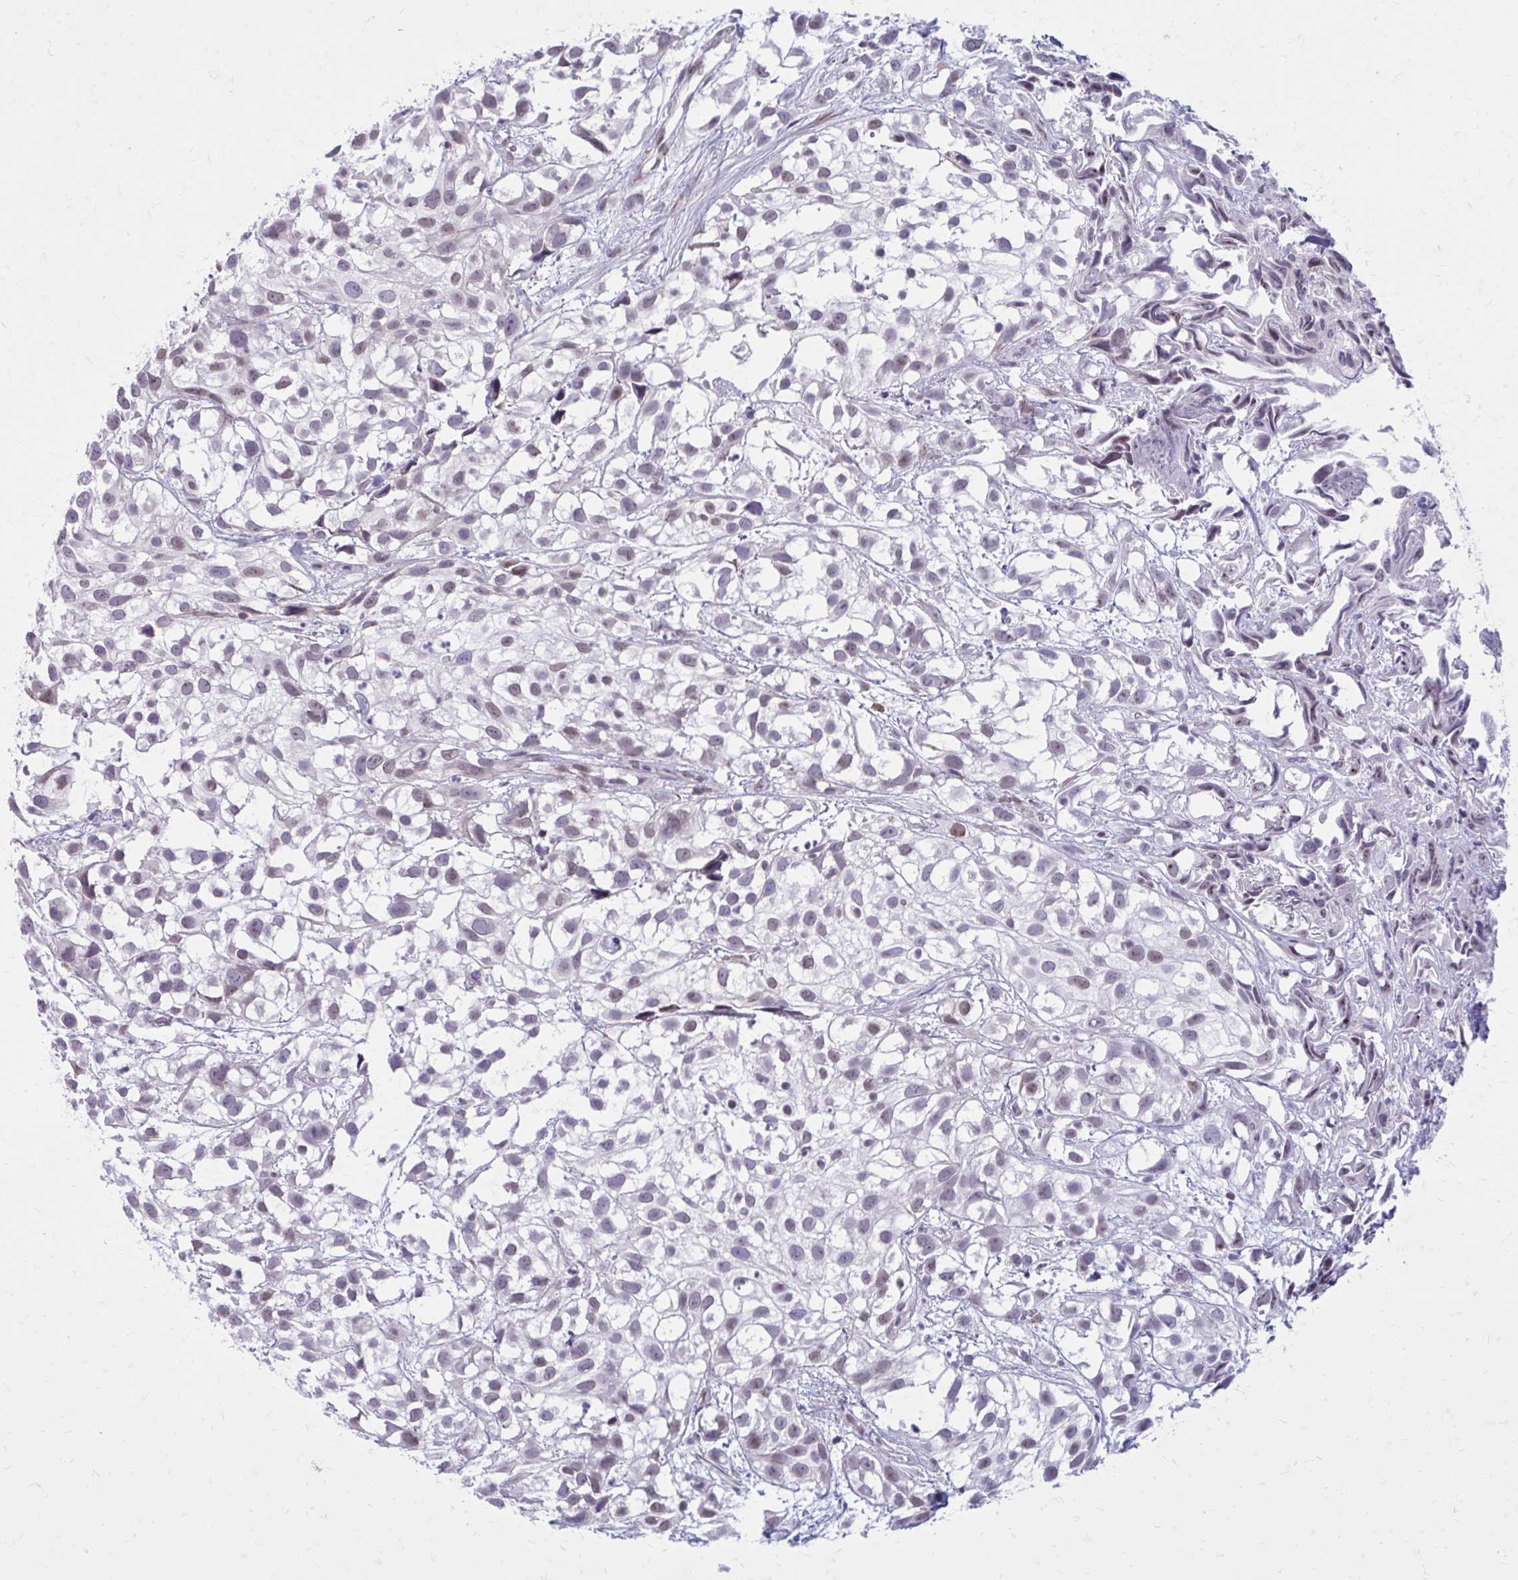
{"staining": {"intensity": "weak", "quantity": "<25%", "location": "nuclear"}, "tissue": "urothelial cancer", "cell_type": "Tumor cells", "image_type": "cancer", "snomed": [{"axis": "morphology", "description": "Urothelial carcinoma, High grade"}, {"axis": "topography", "description": "Urinary bladder"}], "caption": "Tumor cells are negative for brown protein staining in urothelial carcinoma (high-grade).", "gene": "PROSER1", "patient": {"sex": "male", "age": 56}}